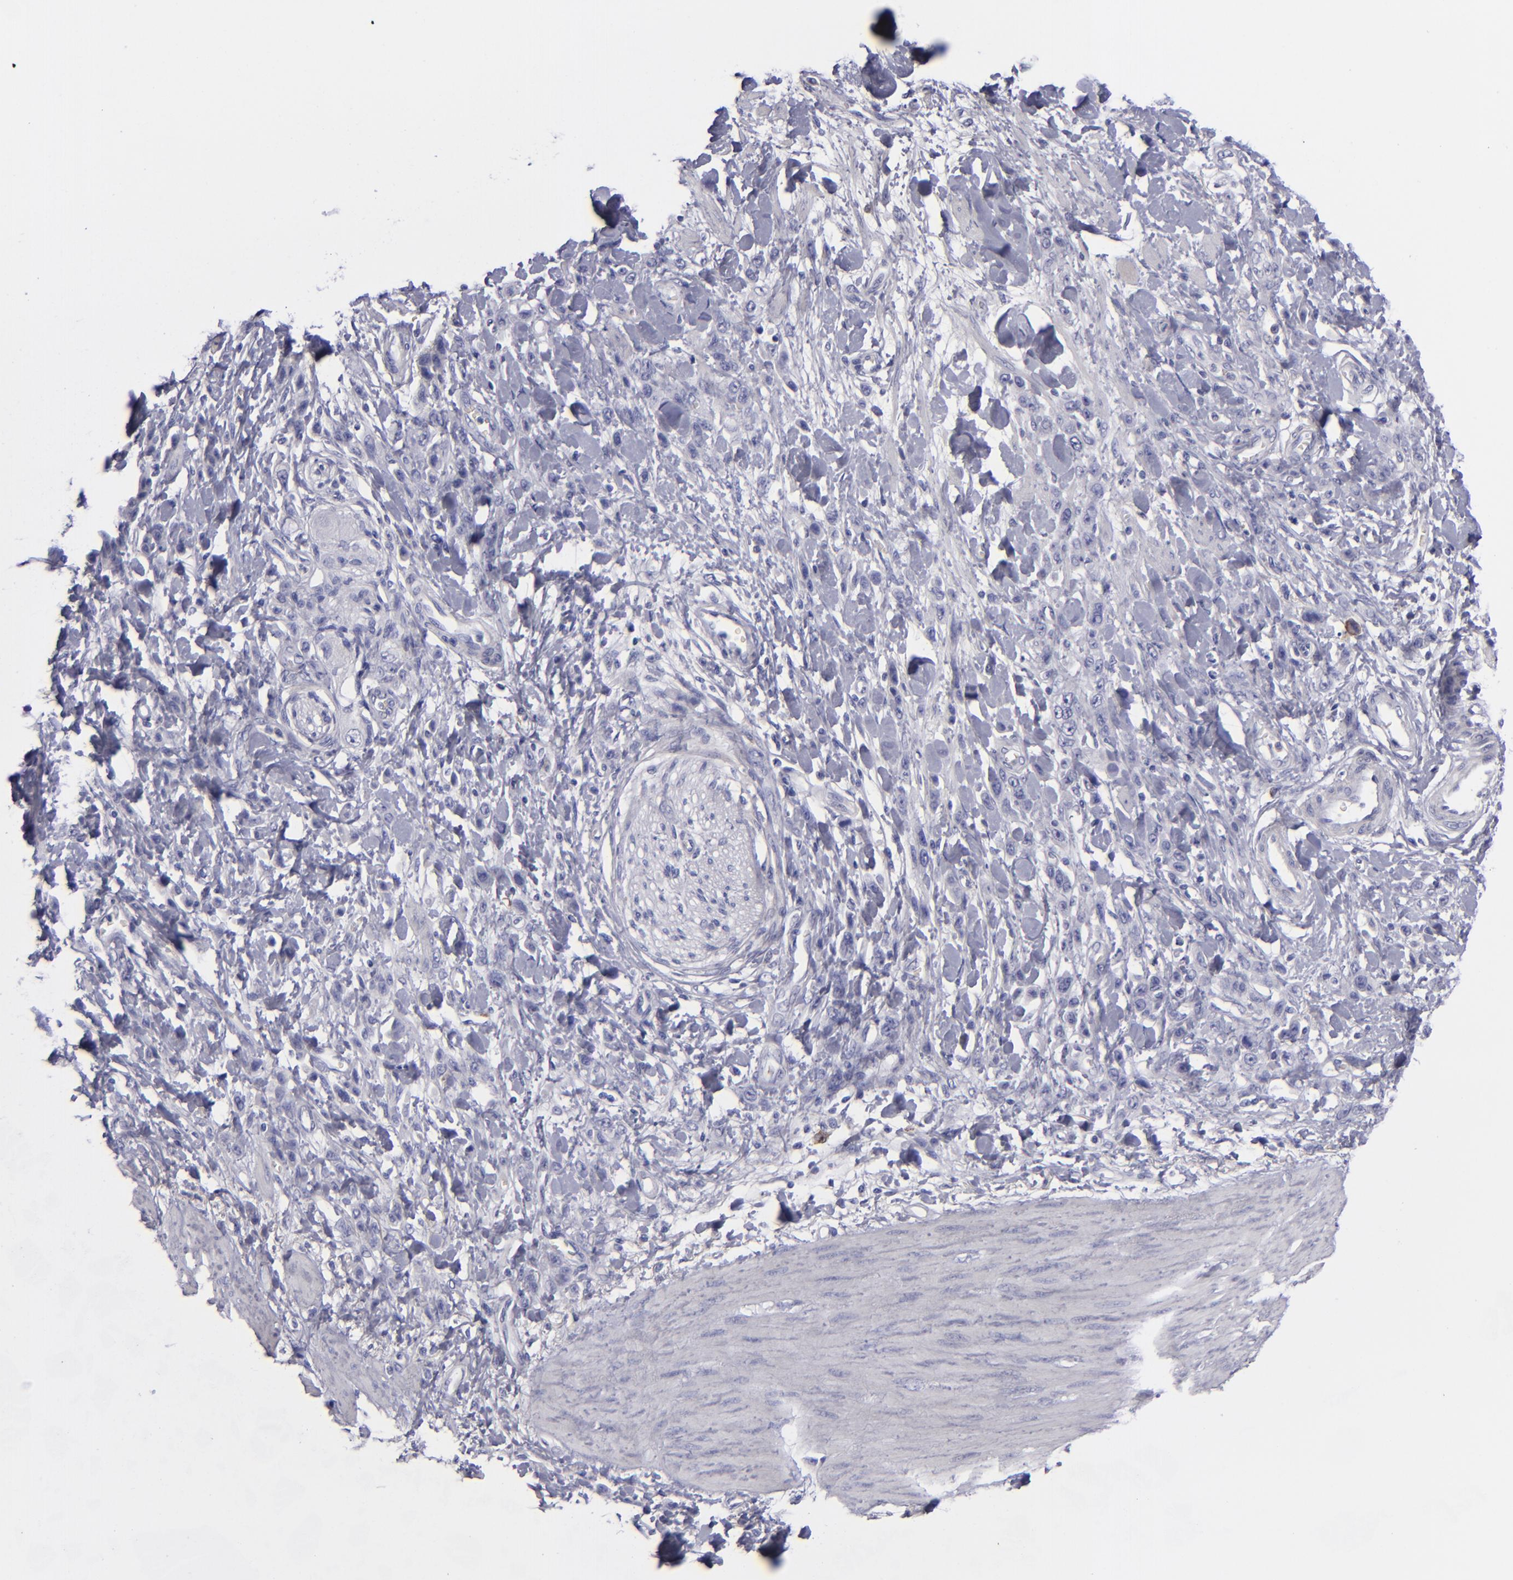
{"staining": {"intensity": "negative", "quantity": "none", "location": "none"}, "tissue": "stomach cancer", "cell_type": "Tumor cells", "image_type": "cancer", "snomed": [{"axis": "morphology", "description": "Normal tissue, NOS"}, {"axis": "morphology", "description": "Adenocarcinoma, NOS"}, {"axis": "topography", "description": "Stomach"}], "caption": "DAB (3,3'-diaminobenzidine) immunohistochemical staining of human stomach adenocarcinoma exhibits no significant staining in tumor cells.", "gene": "ANPEP", "patient": {"sex": "male", "age": 82}}